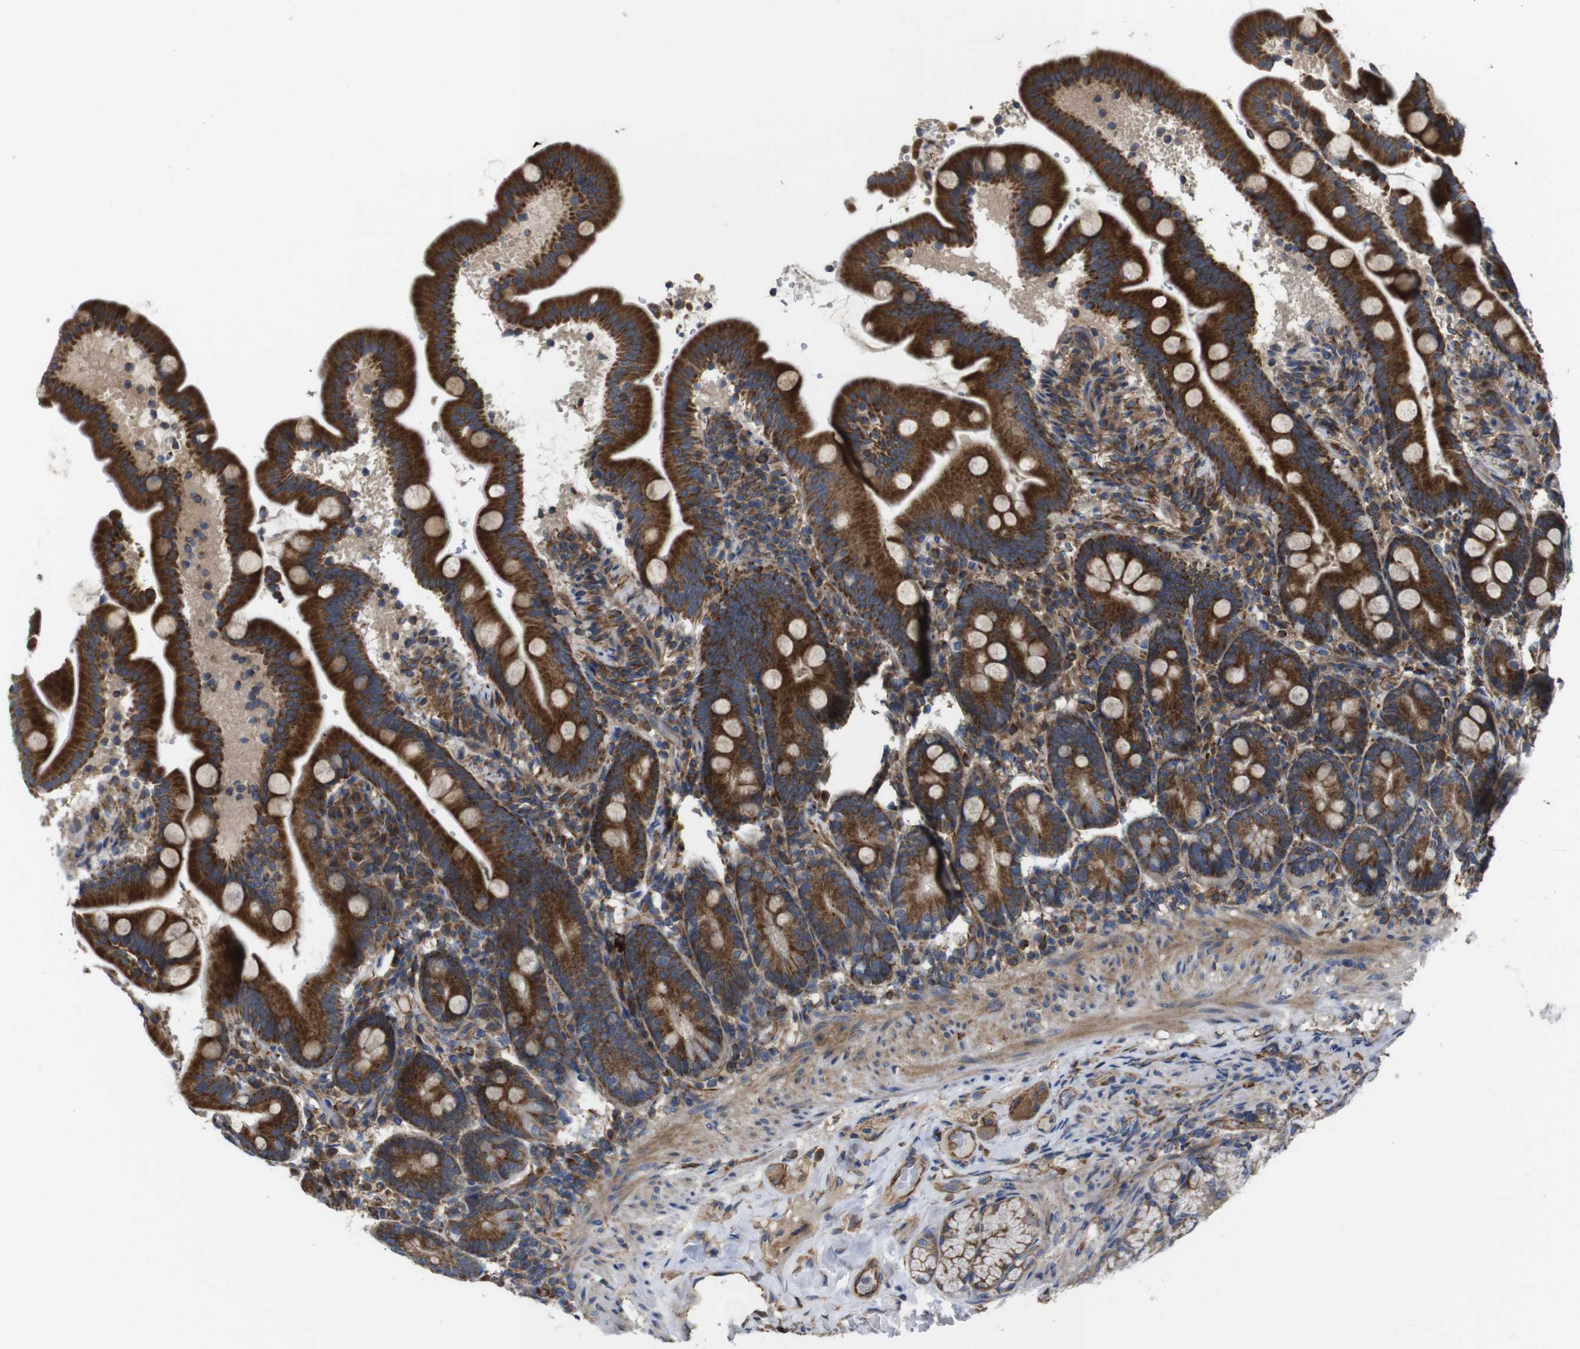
{"staining": {"intensity": "strong", "quantity": ">75%", "location": "cytoplasmic/membranous"}, "tissue": "duodenum", "cell_type": "Glandular cells", "image_type": "normal", "snomed": [{"axis": "morphology", "description": "Normal tissue, NOS"}, {"axis": "topography", "description": "Duodenum"}], "caption": "Immunohistochemistry (IHC) of unremarkable duodenum shows high levels of strong cytoplasmic/membranous staining in approximately >75% of glandular cells. The staining was performed using DAB (3,3'-diaminobenzidine) to visualize the protein expression in brown, while the nuclei were stained in blue with hematoxylin (Magnification: 20x).", "gene": "POMK", "patient": {"sex": "male", "age": 54}}